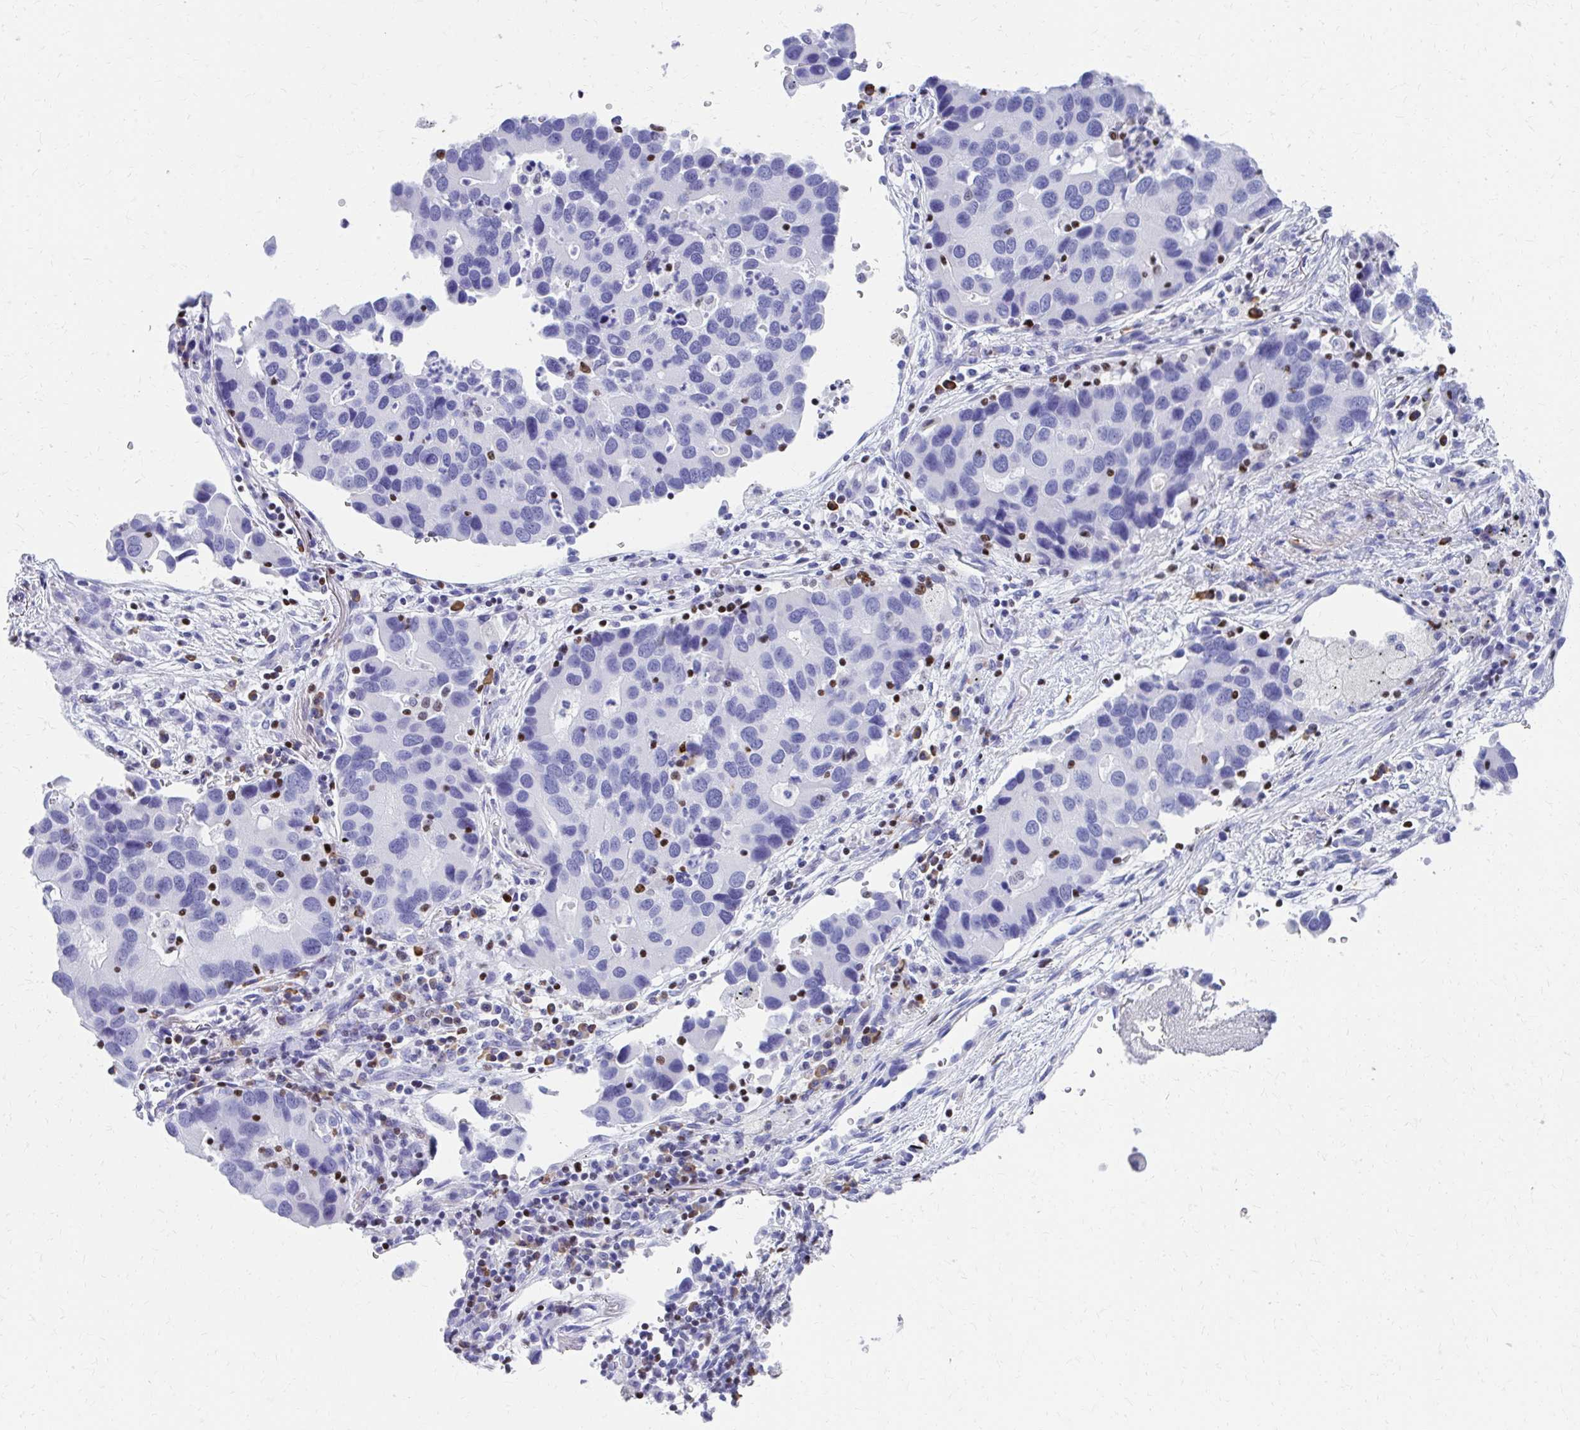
{"staining": {"intensity": "negative", "quantity": "none", "location": "none"}, "tissue": "lung cancer", "cell_type": "Tumor cells", "image_type": "cancer", "snomed": [{"axis": "morphology", "description": "Aneuploidy"}, {"axis": "morphology", "description": "Adenocarcinoma, NOS"}, {"axis": "topography", "description": "Lymph node"}, {"axis": "topography", "description": "Lung"}], "caption": "Histopathology image shows no significant protein expression in tumor cells of adenocarcinoma (lung).", "gene": "RUNX3", "patient": {"sex": "female", "age": 74}}